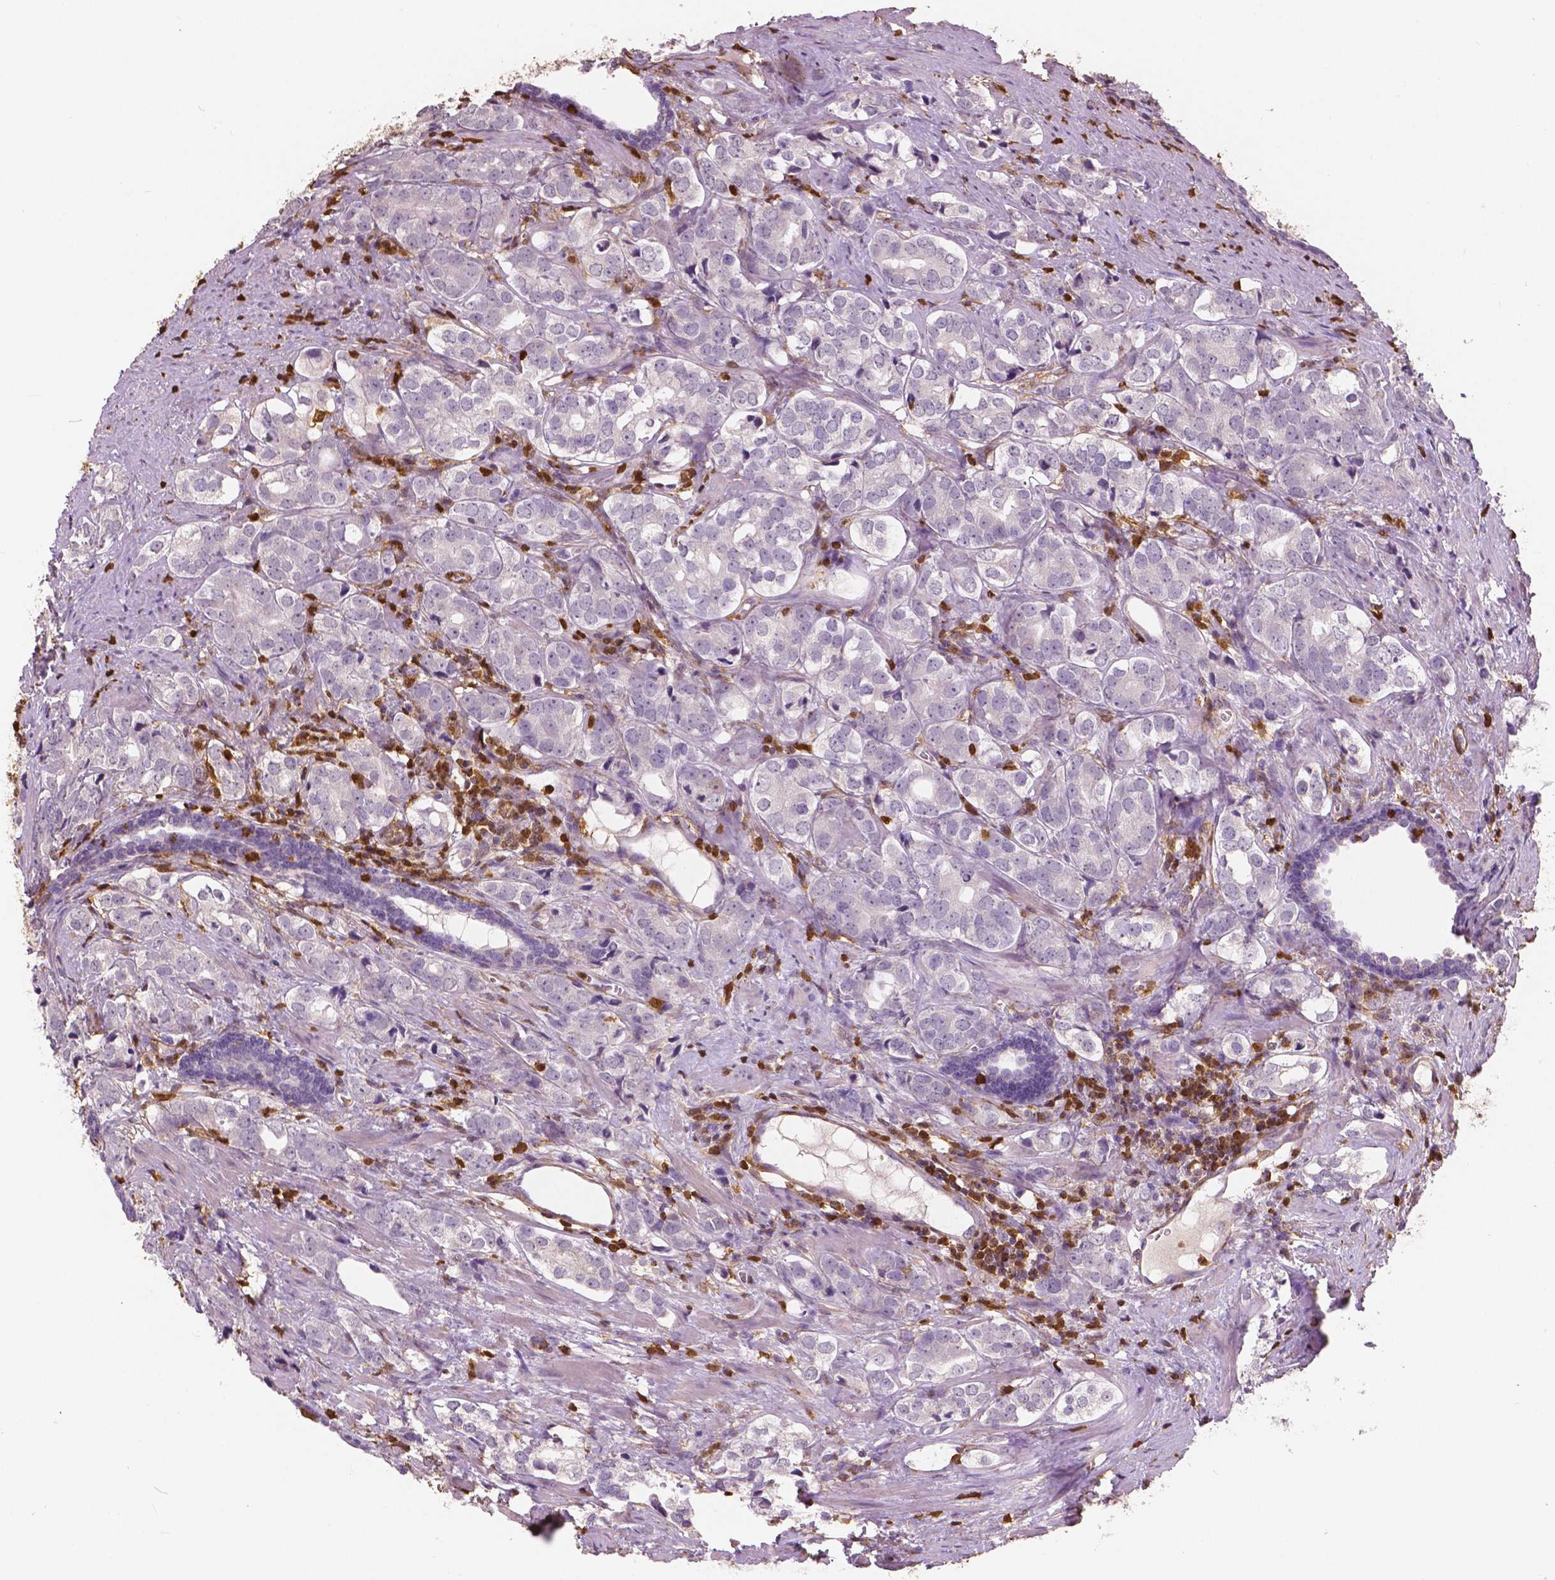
{"staining": {"intensity": "negative", "quantity": "none", "location": "none"}, "tissue": "prostate cancer", "cell_type": "Tumor cells", "image_type": "cancer", "snomed": [{"axis": "morphology", "description": "Adenocarcinoma, NOS"}, {"axis": "topography", "description": "Prostate and seminal vesicle, NOS"}], "caption": "A high-resolution image shows immunohistochemistry (IHC) staining of prostate cancer, which exhibits no significant staining in tumor cells.", "gene": "S100A4", "patient": {"sex": "male", "age": 63}}